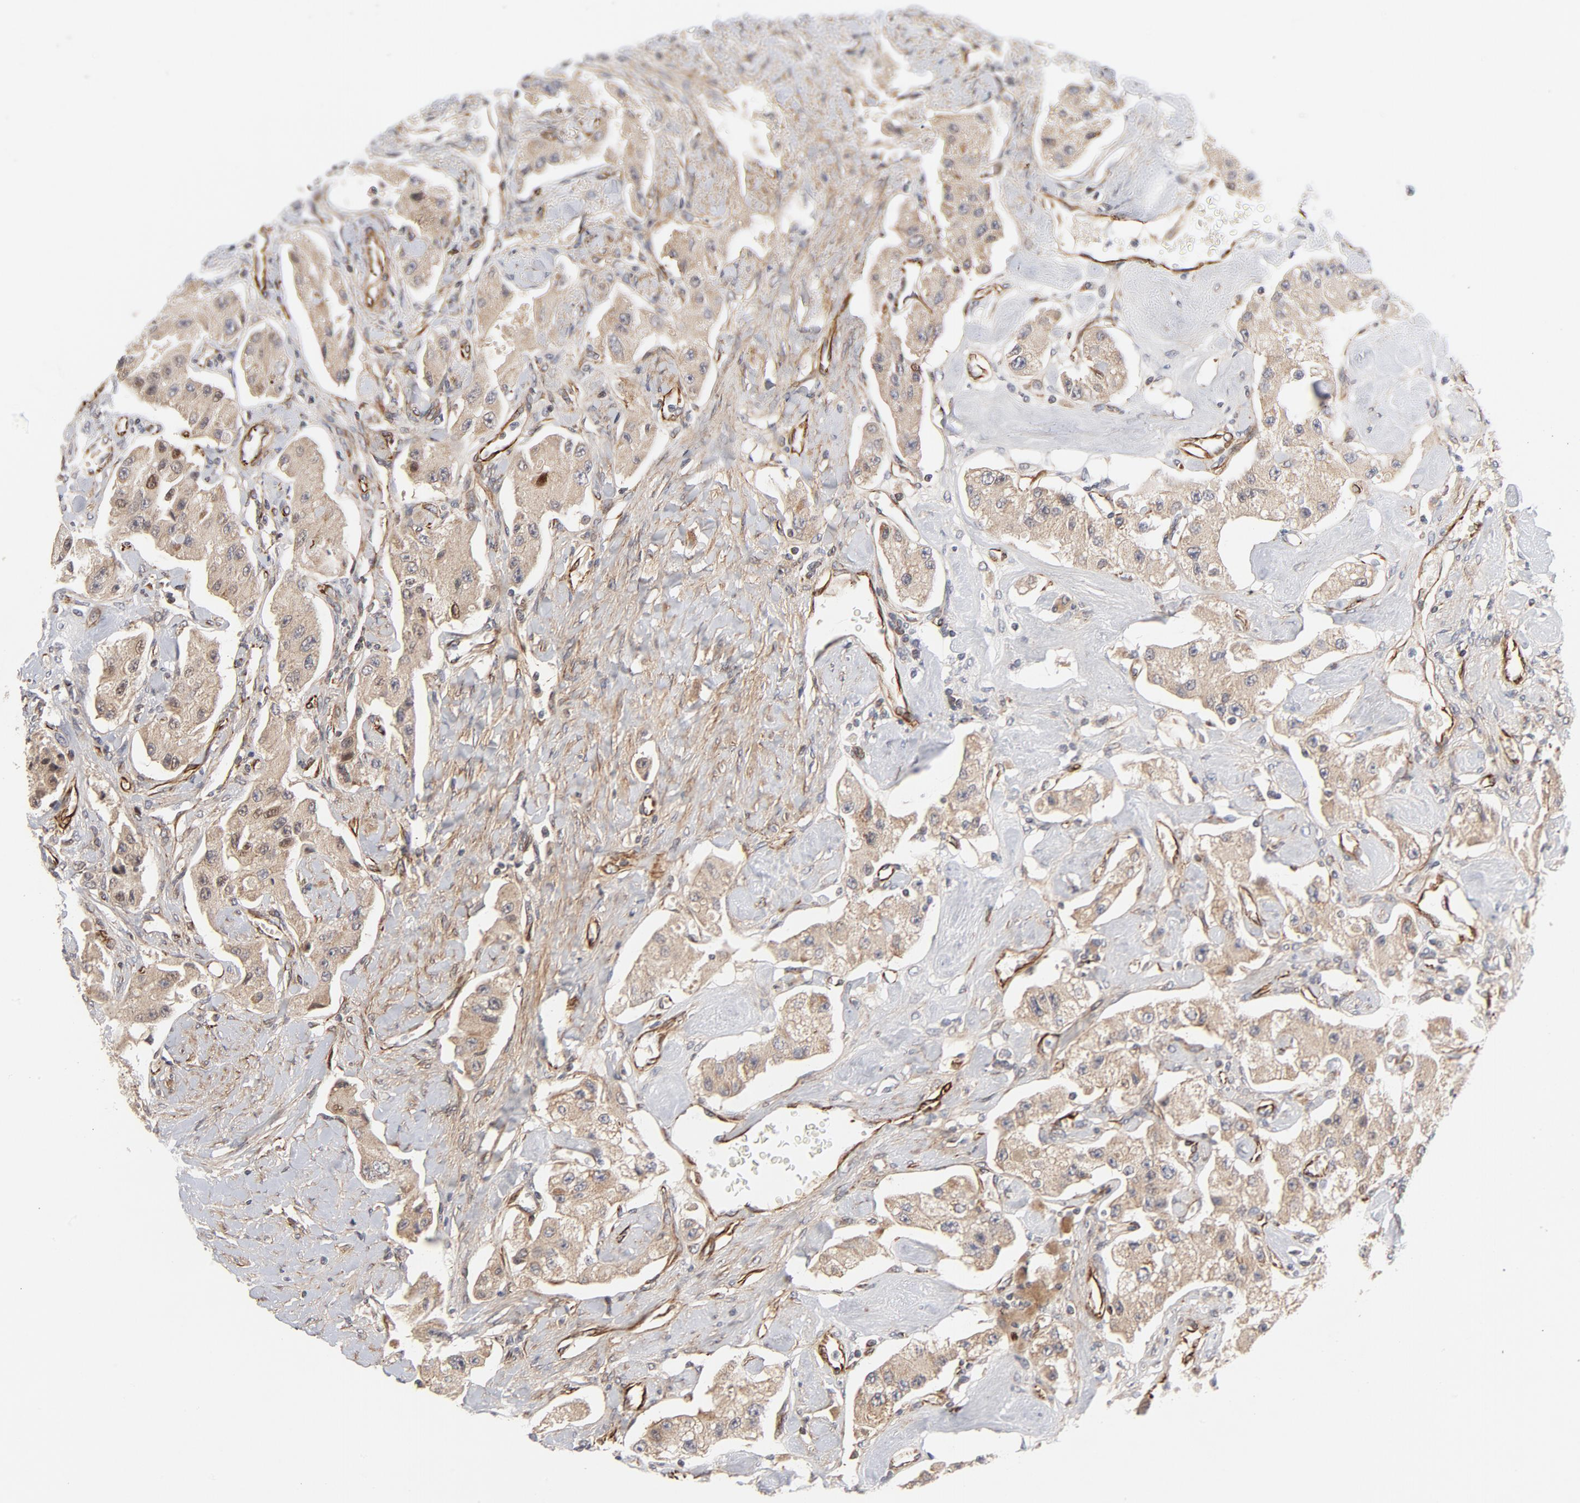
{"staining": {"intensity": "weak", "quantity": ">75%", "location": "cytoplasmic/membranous"}, "tissue": "carcinoid", "cell_type": "Tumor cells", "image_type": "cancer", "snomed": [{"axis": "morphology", "description": "Carcinoid, malignant, NOS"}, {"axis": "topography", "description": "Pancreas"}], "caption": "Malignant carcinoid stained with a brown dye displays weak cytoplasmic/membranous positive staining in approximately >75% of tumor cells.", "gene": "DNAAF2", "patient": {"sex": "male", "age": 41}}